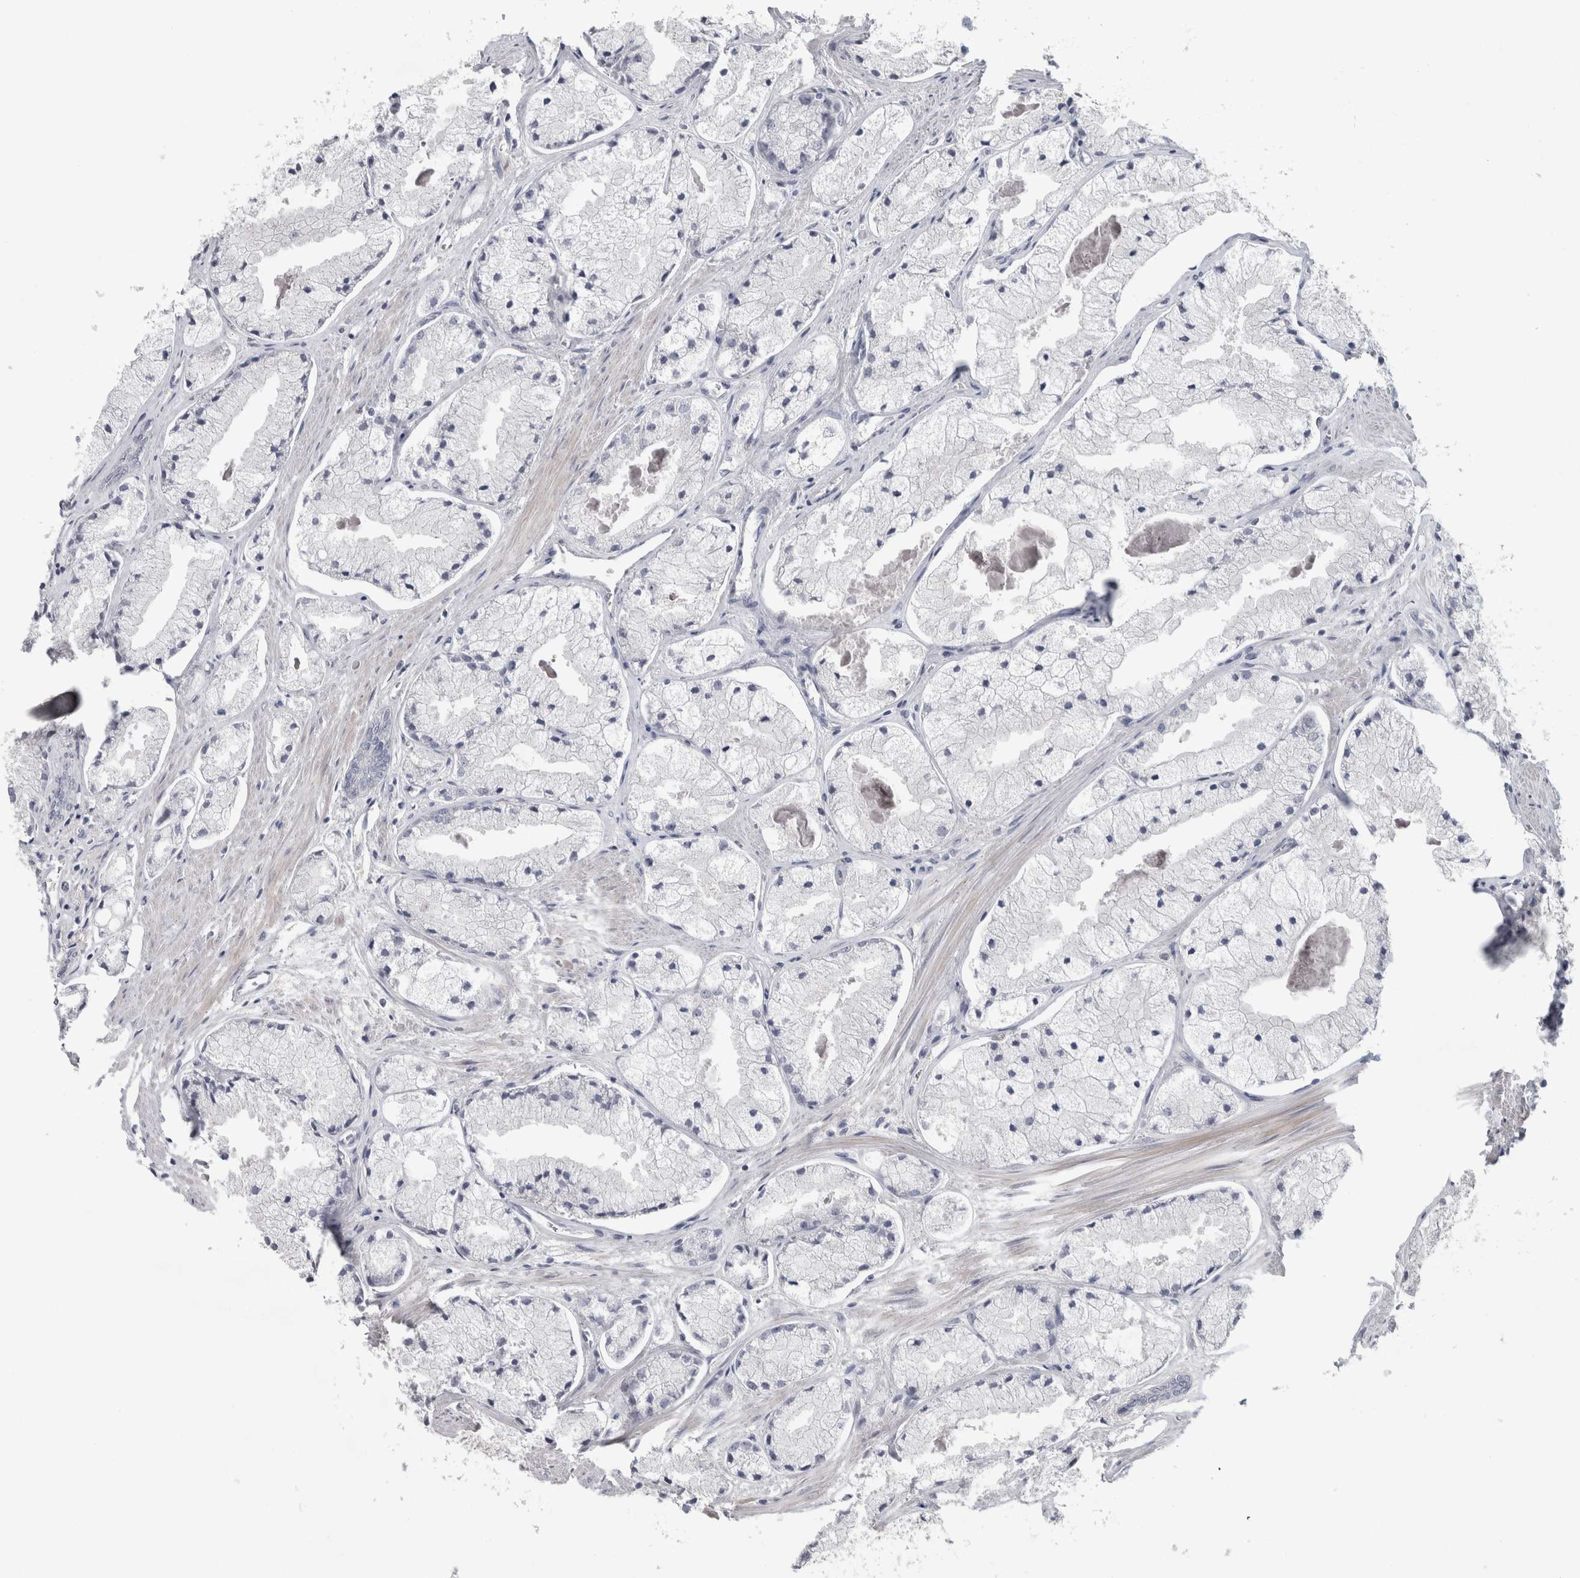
{"staining": {"intensity": "negative", "quantity": "none", "location": "none"}, "tissue": "prostate cancer", "cell_type": "Tumor cells", "image_type": "cancer", "snomed": [{"axis": "morphology", "description": "Adenocarcinoma, High grade"}, {"axis": "topography", "description": "Prostate"}], "caption": "High power microscopy image of an IHC micrograph of prostate high-grade adenocarcinoma, revealing no significant expression in tumor cells.", "gene": "RBM28", "patient": {"sex": "male", "age": 50}}